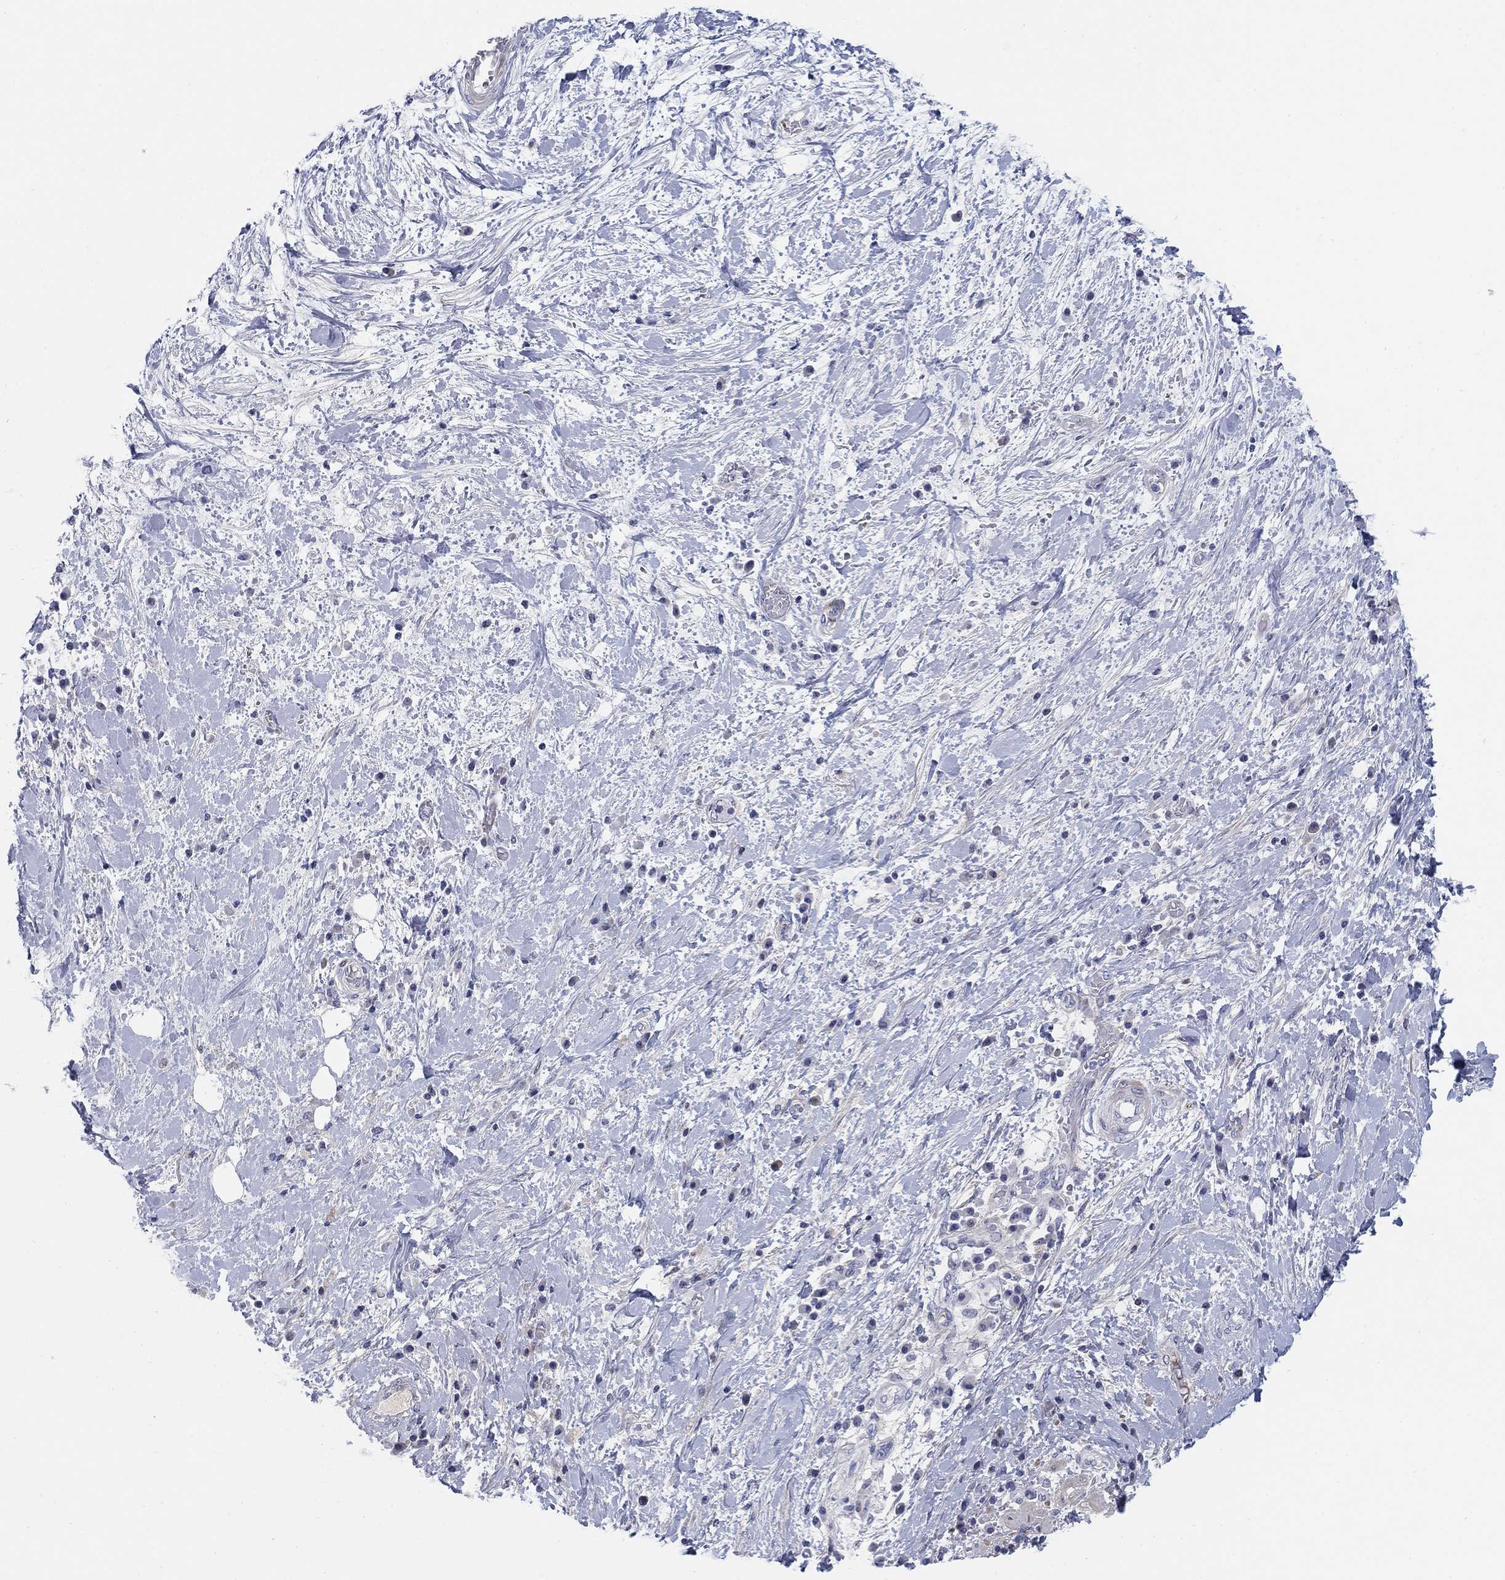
{"staining": {"intensity": "negative", "quantity": "none", "location": "none"}, "tissue": "liver cancer", "cell_type": "Tumor cells", "image_type": "cancer", "snomed": [{"axis": "morphology", "description": "Cholangiocarcinoma"}, {"axis": "topography", "description": "Liver"}], "caption": "This is a photomicrograph of IHC staining of liver cancer (cholangiocarcinoma), which shows no positivity in tumor cells. Nuclei are stained in blue.", "gene": "HEATR4", "patient": {"sex": "female", "age": 73}}